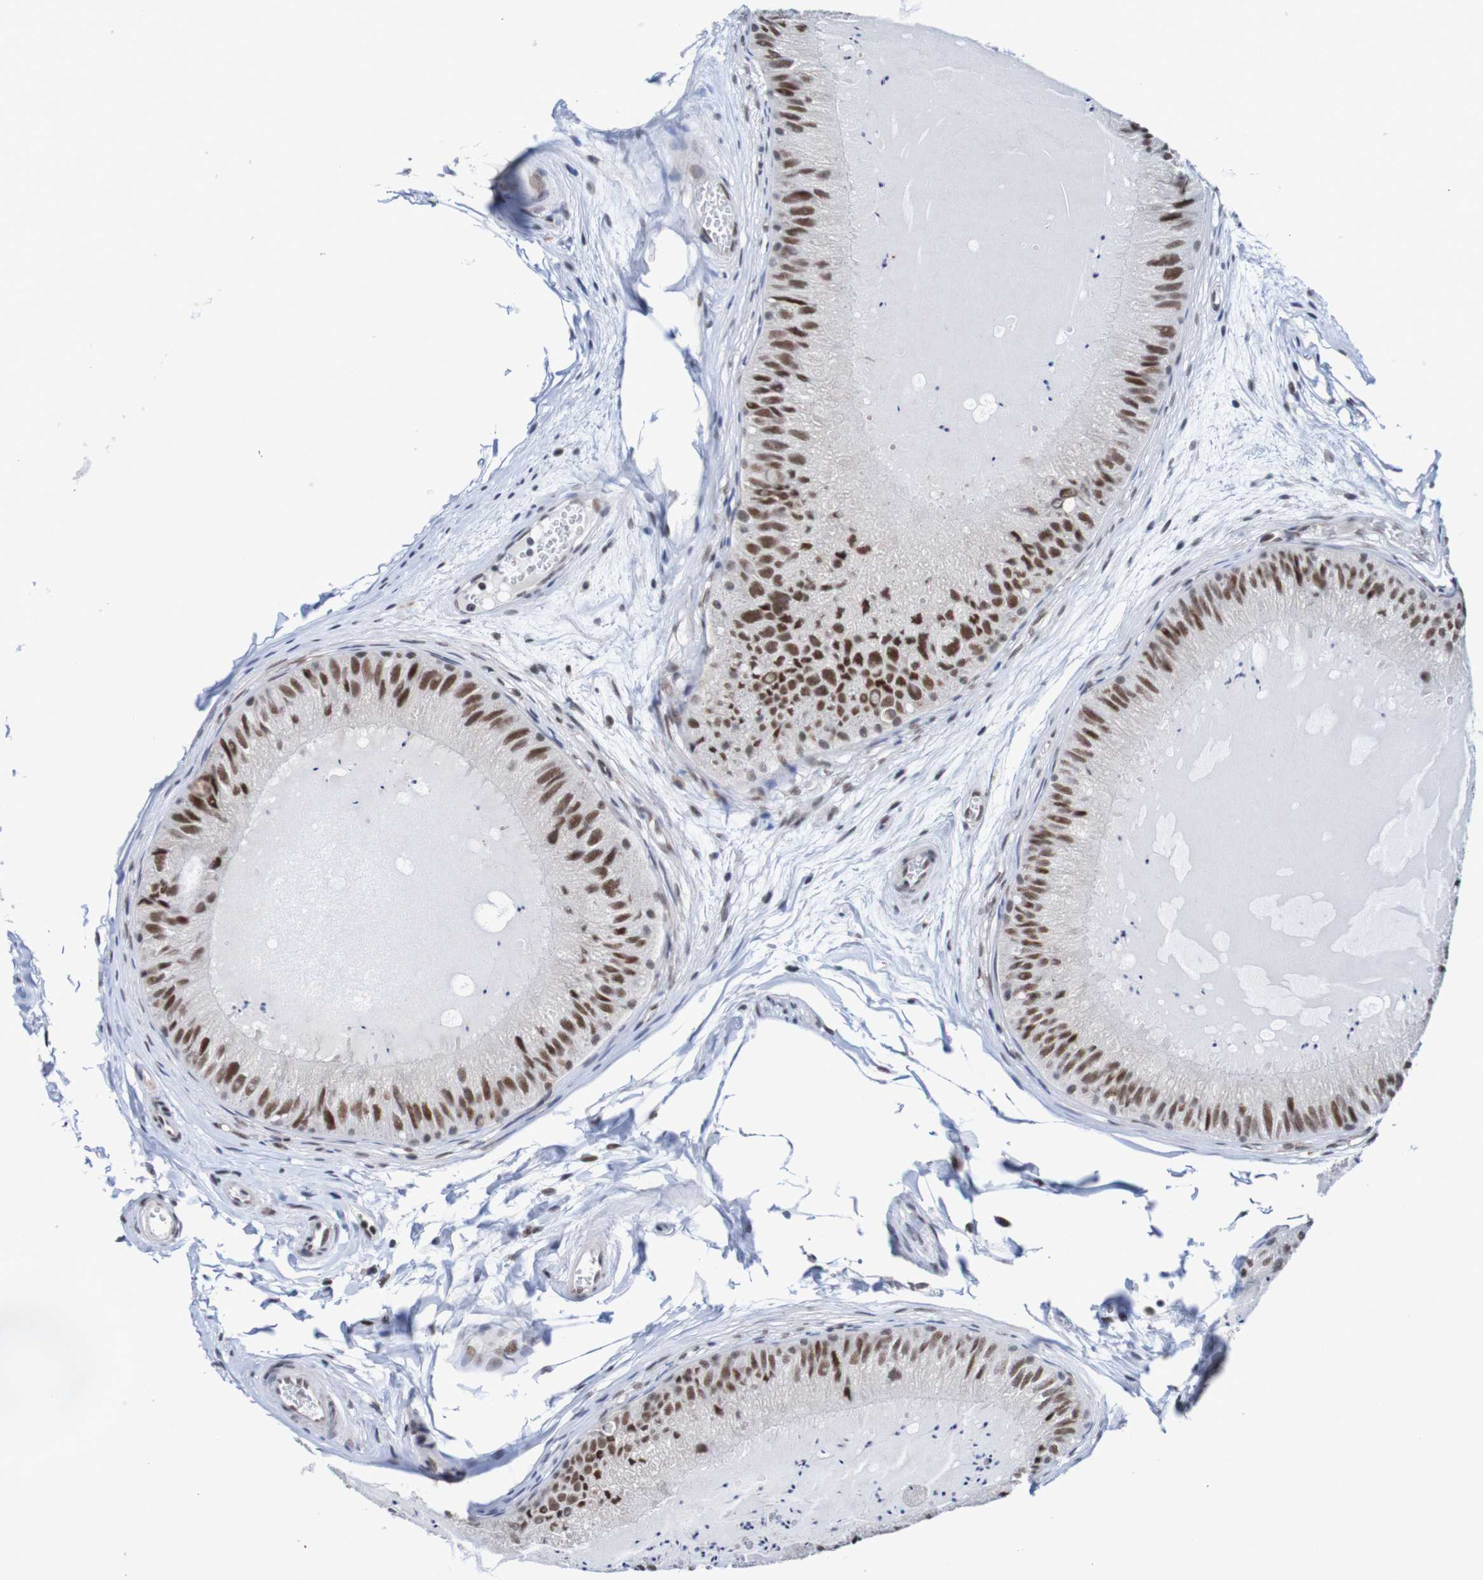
{"staining": {"intensity": "strong", "quantity": ">75%", "location": "nuclear"}, "tissue": "epididymis", "cell_type": "Glandular cells", "image_type": "normal", "snomed": [{"axis": "morphology", "description": "Normal tissue, NOS"}, {"axis": "topography", "description": "Epididymis"}], "caption": "A brown stain labels strong nuclear positivity of a protein in glandular cells of unremarkable human epididymis.", "gene": "CDC5L", "patient": {"sex": "male", "age": 31}}